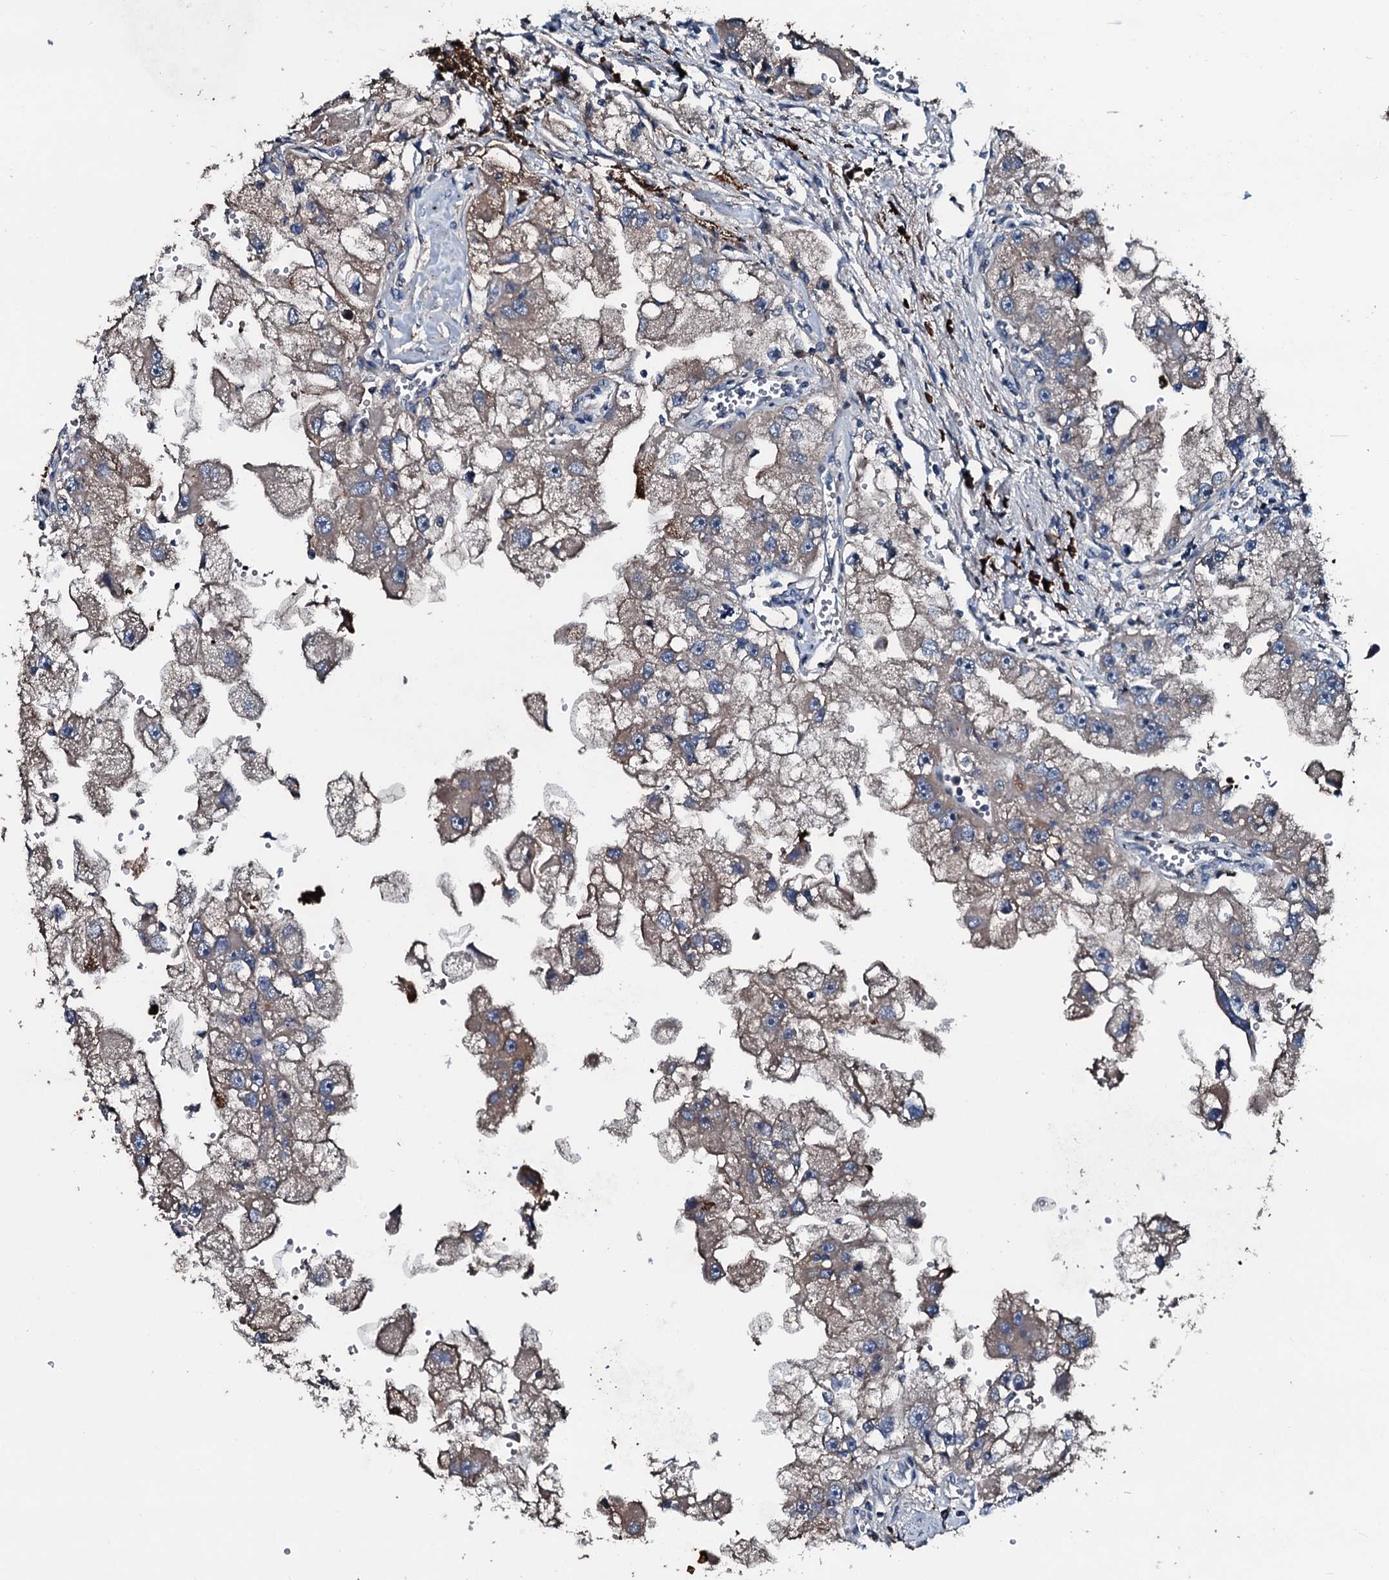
{"staining": {"intensity": "moderate", "quantity": "<25%", "location": "cytoplasmic/membranous"}, "tissue": "renal cancer", "cell_type": "Tumor cells", "image_type": "cancer", "snomed": [{"axis": "morphology", "description": "Adenocarcinoma, NOS"}, {"axis": "topography", "description": "Kidney"}], "caption": "Moderate cytoplasmic/membranous expression is seen in approximately <25% of tumor cells in renal cancer (adenocarcinoma).", "gene": "AARS1", "patient": {"sex": "male", "age": 63}}